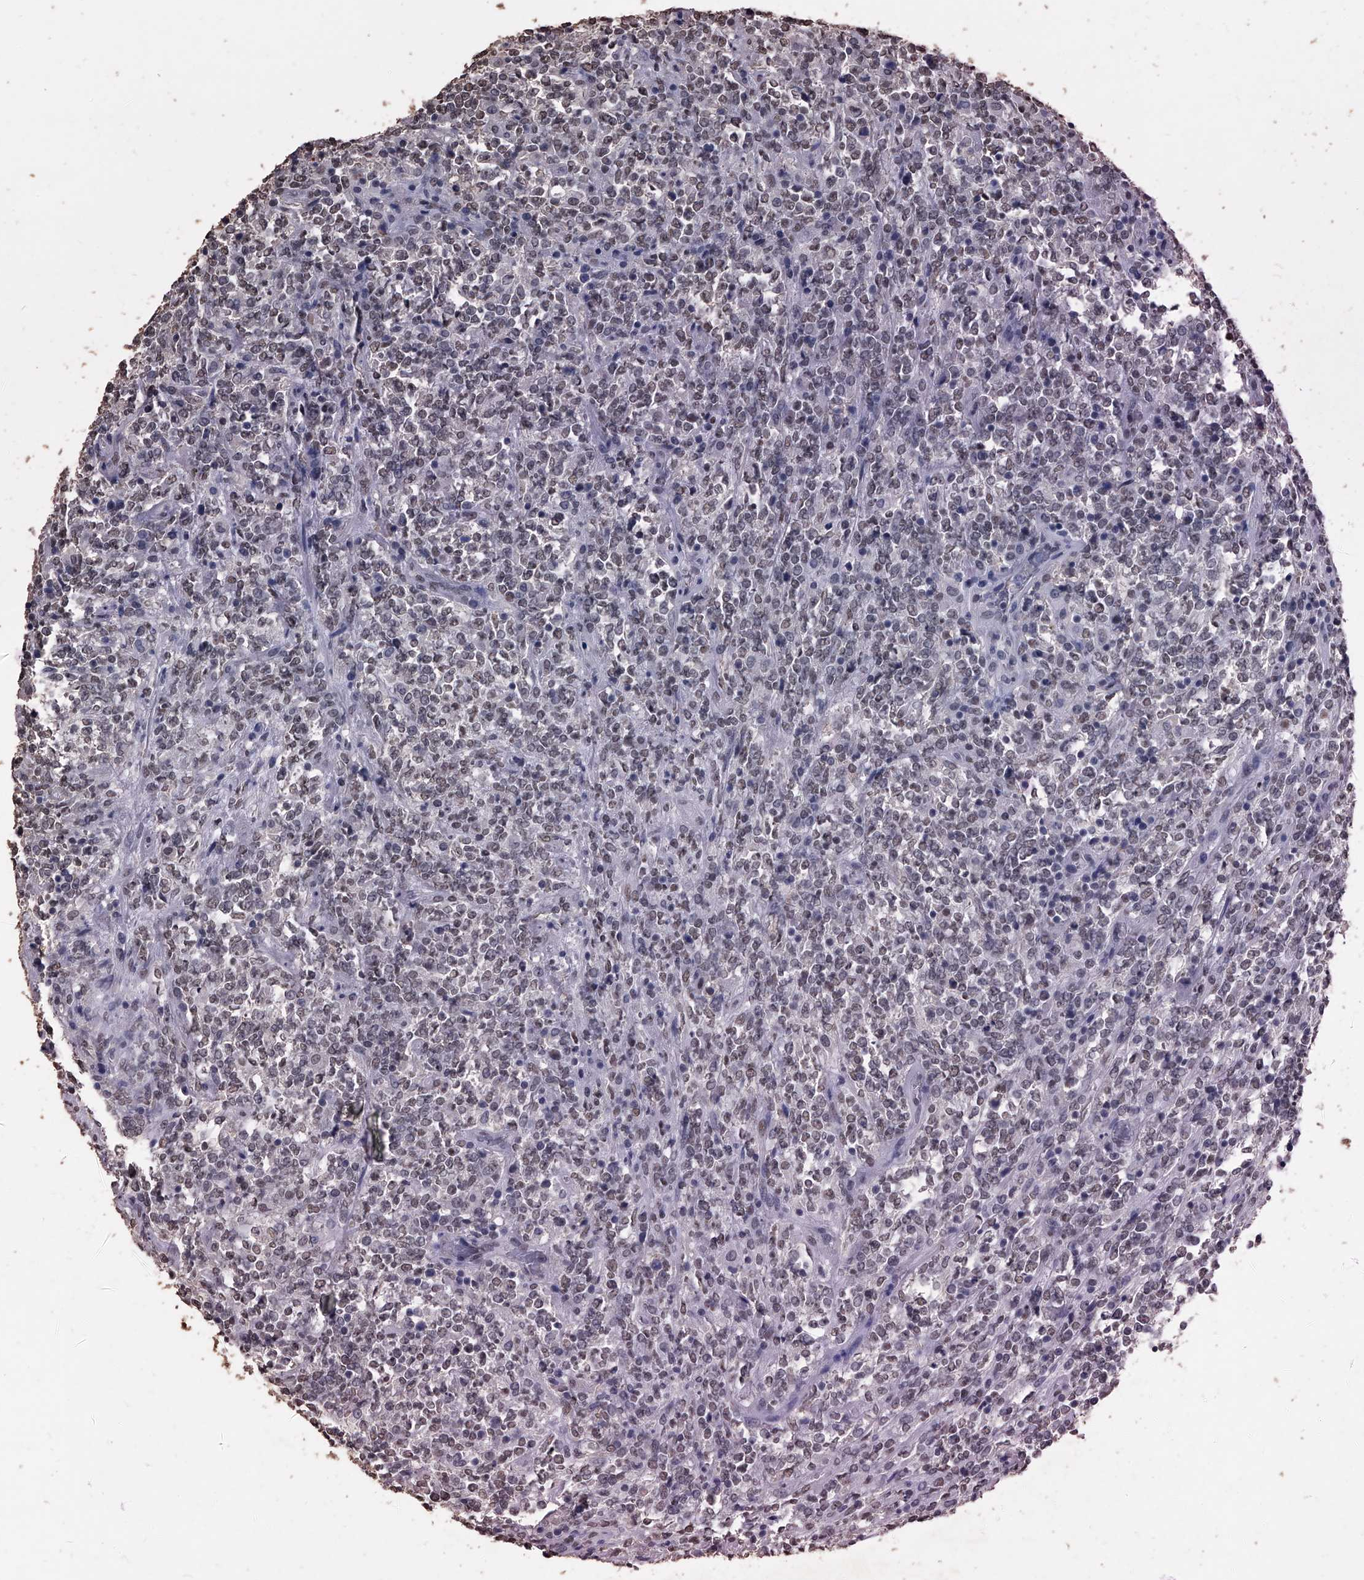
{"staining": {"intensity": "weak", "quantity": "25%-75%", "location": "nuclear"}, "tissue": "lymphoma", "cell_type": "Tumor cells", "image_type": "cancer", "snomed": [{"axis": "morphology", "description": "Malignant lymphoma, non-Hodgkin's type, High grade"}, {"axis": "topography", "description": "Soft tissue"}], "caption": "Immunohistochemistry (IHC) of lymphoma demonstrates low levels of weak nuclear positivity in about 25%-75% of tumor cells.", "gene": "MATR3", "patient": {"sex": "male", "age": 18}}